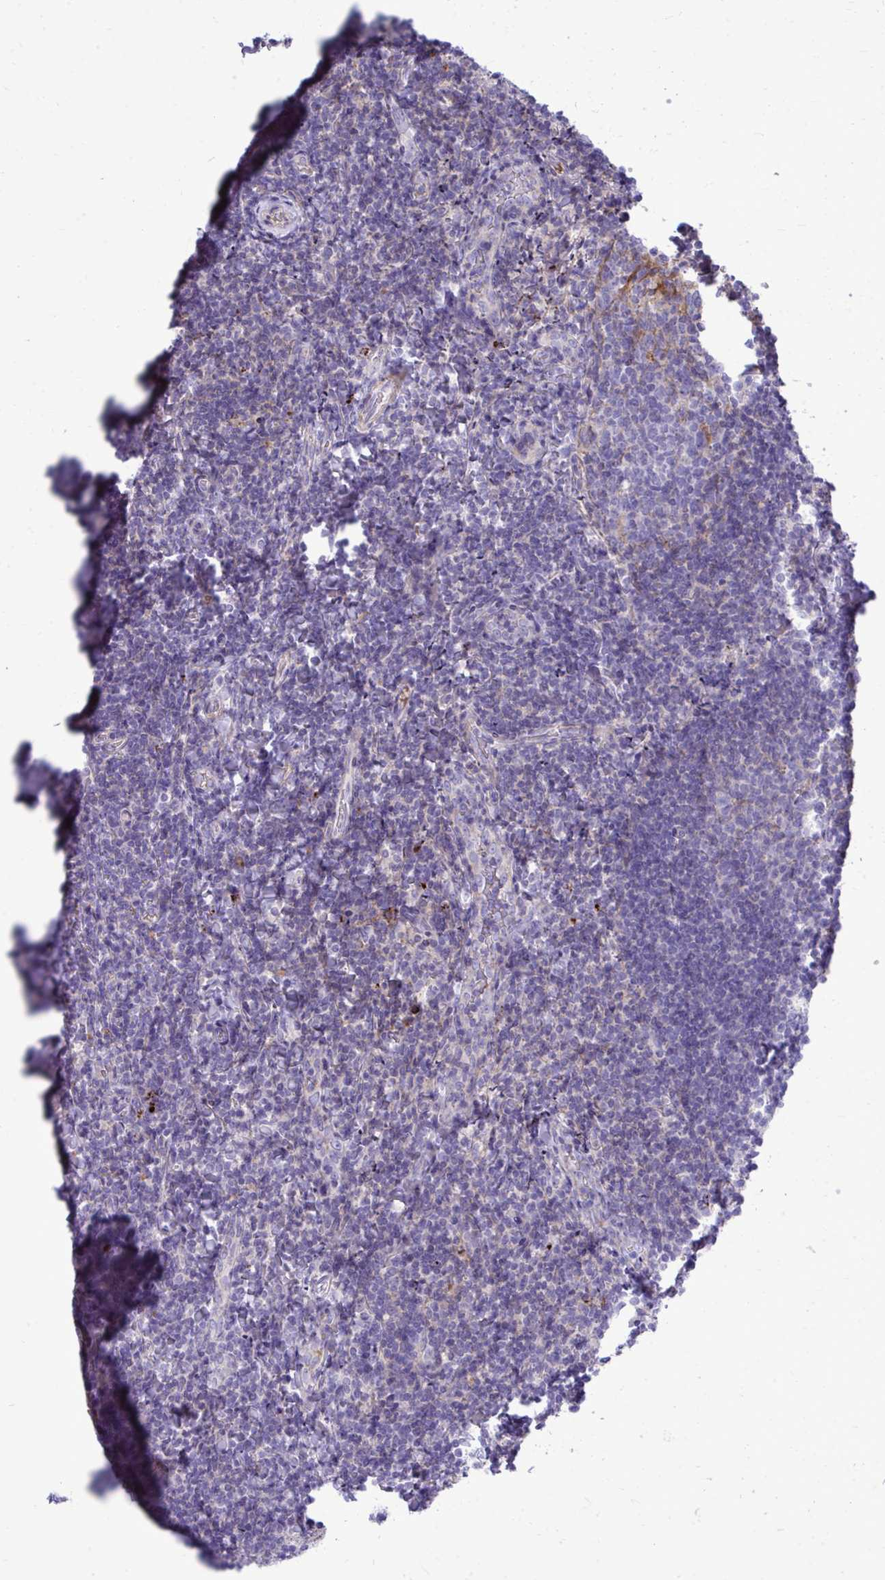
{"staining": {"intensity": "negative", "quantity": "none", "location": "none"}, "tissue": "tonsil", "cell_type": "Germinal center cells", "image_type": "normal", "snomed": [{"axis": "morphology", "description": "Normal tissue, NOS"}, {"axis": "topography", "description": "Tonsil"}], "caption": "Benign tonsil was stained to show a protein in brown. There is no significant expression in germinal center cells. (Stains: DAB (3,3'-diaminobenzidine) IHC with hematoxylin counter stain, Microscopy: brightfield microscopy at high magnification).", "gene": "TP53I11", "patient": {"sex": "female", "age": 10}}